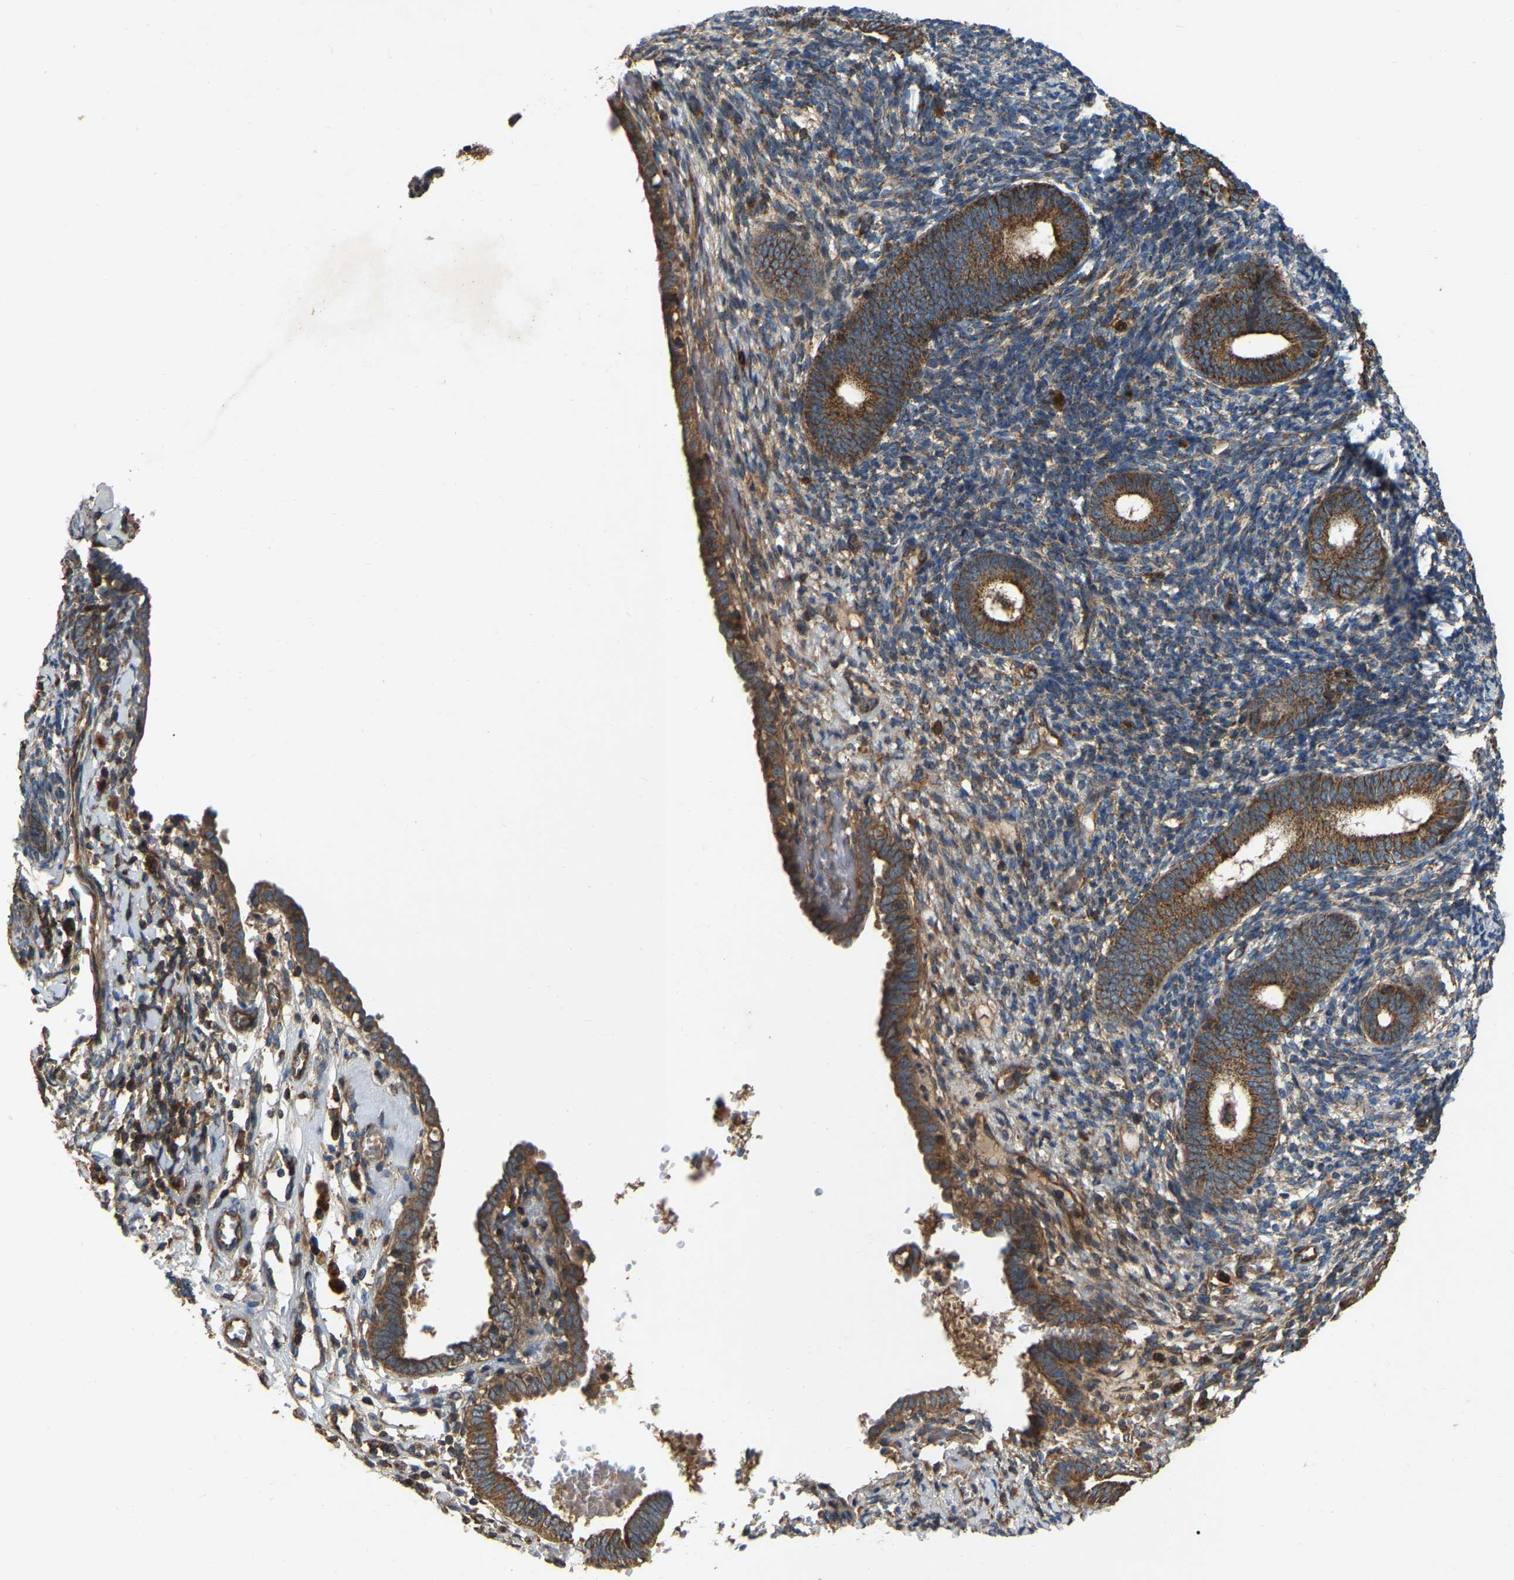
{"staining": {"intensity": "moderate", "quantity": "<25%", "location": "cytoplasmic/membranous"}, "tissue": "endometrium", "cell_type": "Cells in endometrial stroma", "image_type": "normal", "snomed": [{"axis": "morphology", "description": "Normal tissue, NOS"}, {"axis": "morphology", "description": "Adenocarcinoma, NOS"}, {"axis": "topography", "description": "Endometrium"}], "caption": "A high-resolution photomicrograph shows IHC staining of benign endometrium, which shows moderate cytoplasmic/membranous staining in about <25% of cells in endometrial stroma.", "gene": "SAMD9L", "patient": {"sex": "female", "age": 57}}